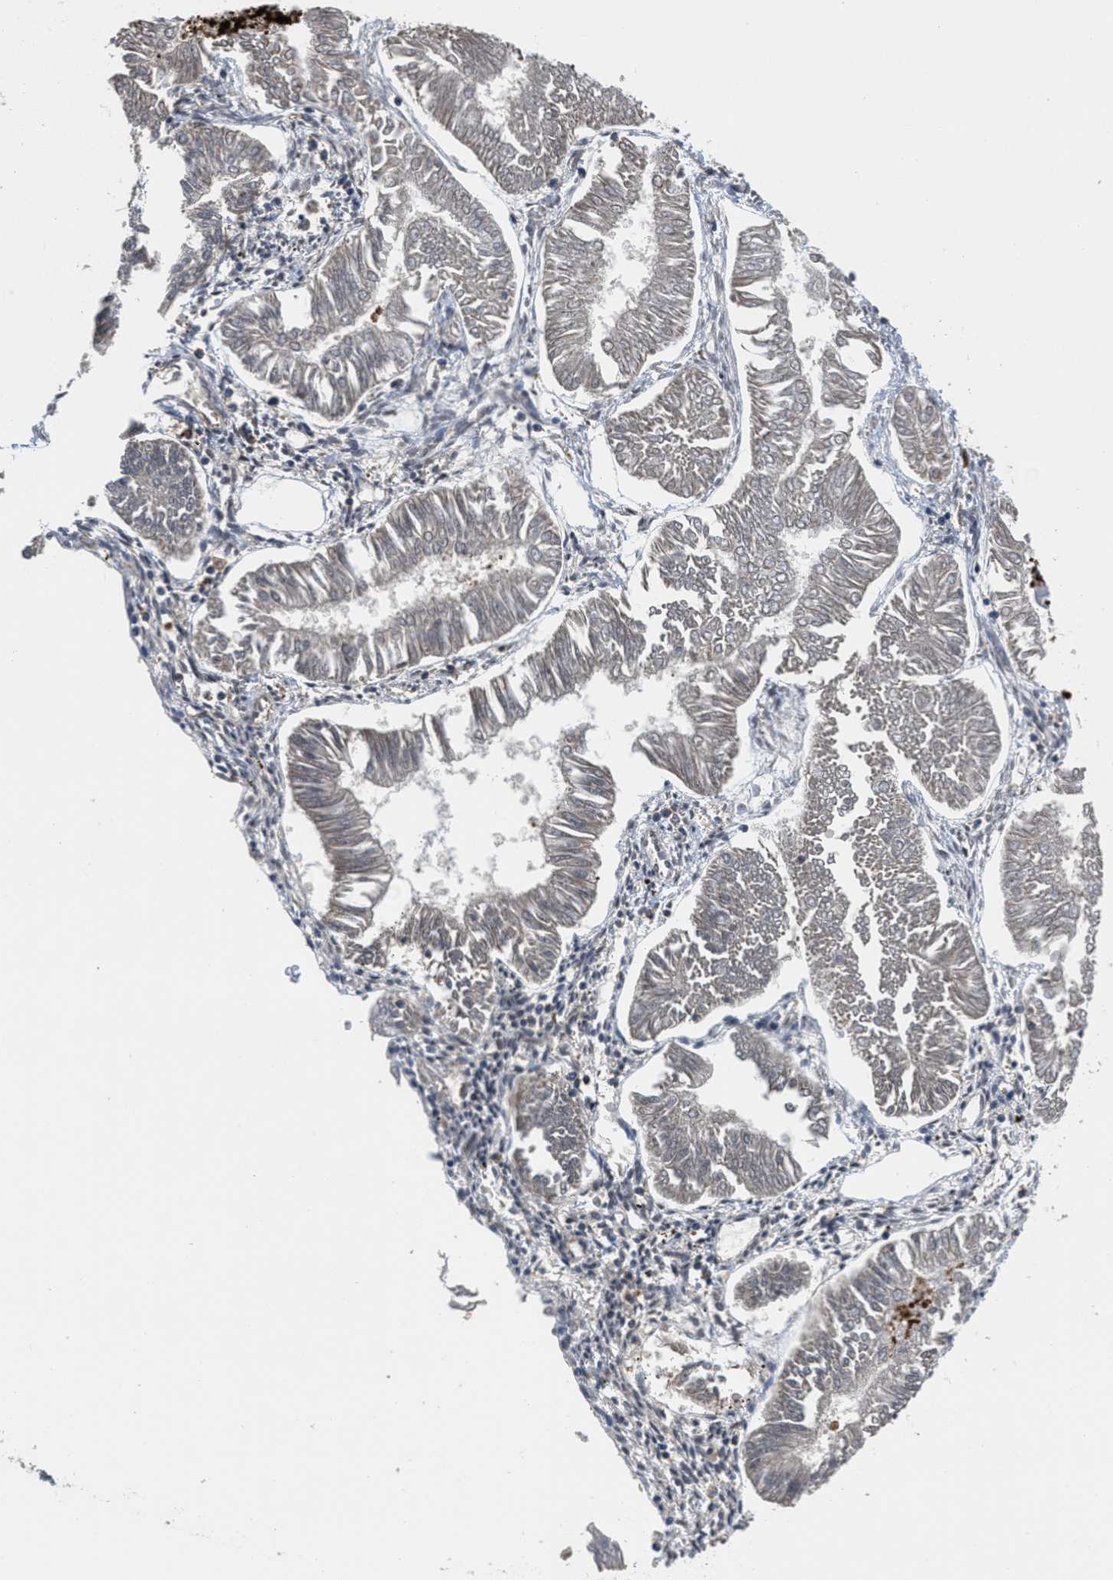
{"staining": {"intensity": "negative", "quantity": "none", "location": "none"}, "tissue": "endometrial cancer", "cell_type": "Tumor cells", "image_type": "cancer", "snomed": [{"axis": "morphology", "description": "Adenocarcinoma, NOS"}, {"axis": "topography", "description": "Endometrium"}], "caption": "IHC histopathology image of neoplastic tissue: human adenocarcinoma (endometrial) stained with DAB displays no significant protein expression in tumor cells.", "gene": "CUL4B", "patient": {"sex": "female", "age": 53}}